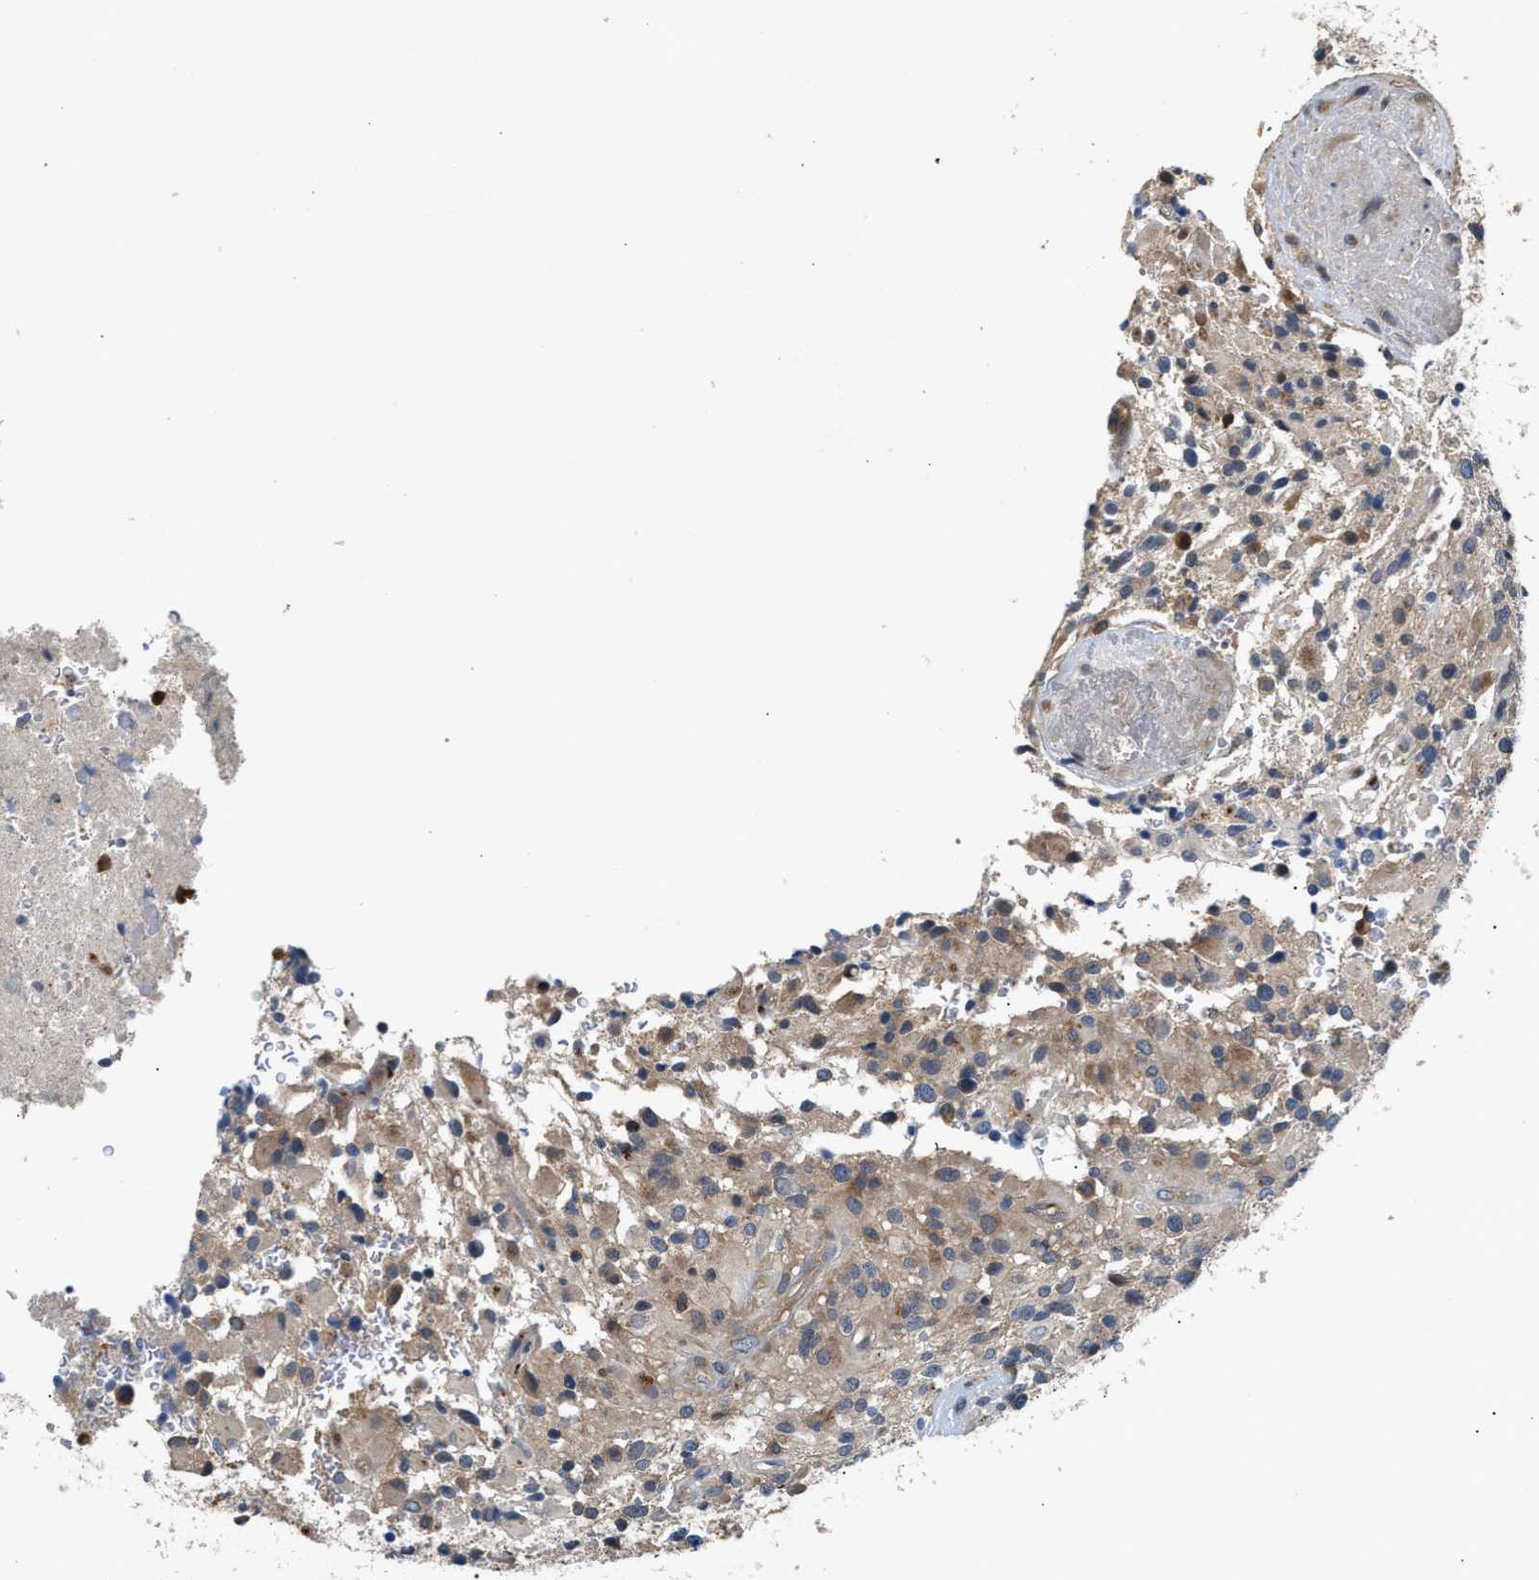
{"staining": {"intensity": "weak", "quantity": "<25%", "location": "cytoplasmic/membranous"}, "tissue": "glioma", "cell_type": "Tumor cells", "image_type": "cancer", "snomed": [{"axis": "morphology", "description": "Glioma, malignant, High grade"}, {"axis": "topography", "description": "Brain"}], "caption": "A histopathology image of human glioma is negative for staining in tumor cells.", "gene": "CHUK", "patient": {"sex": "male", "age": 71}}